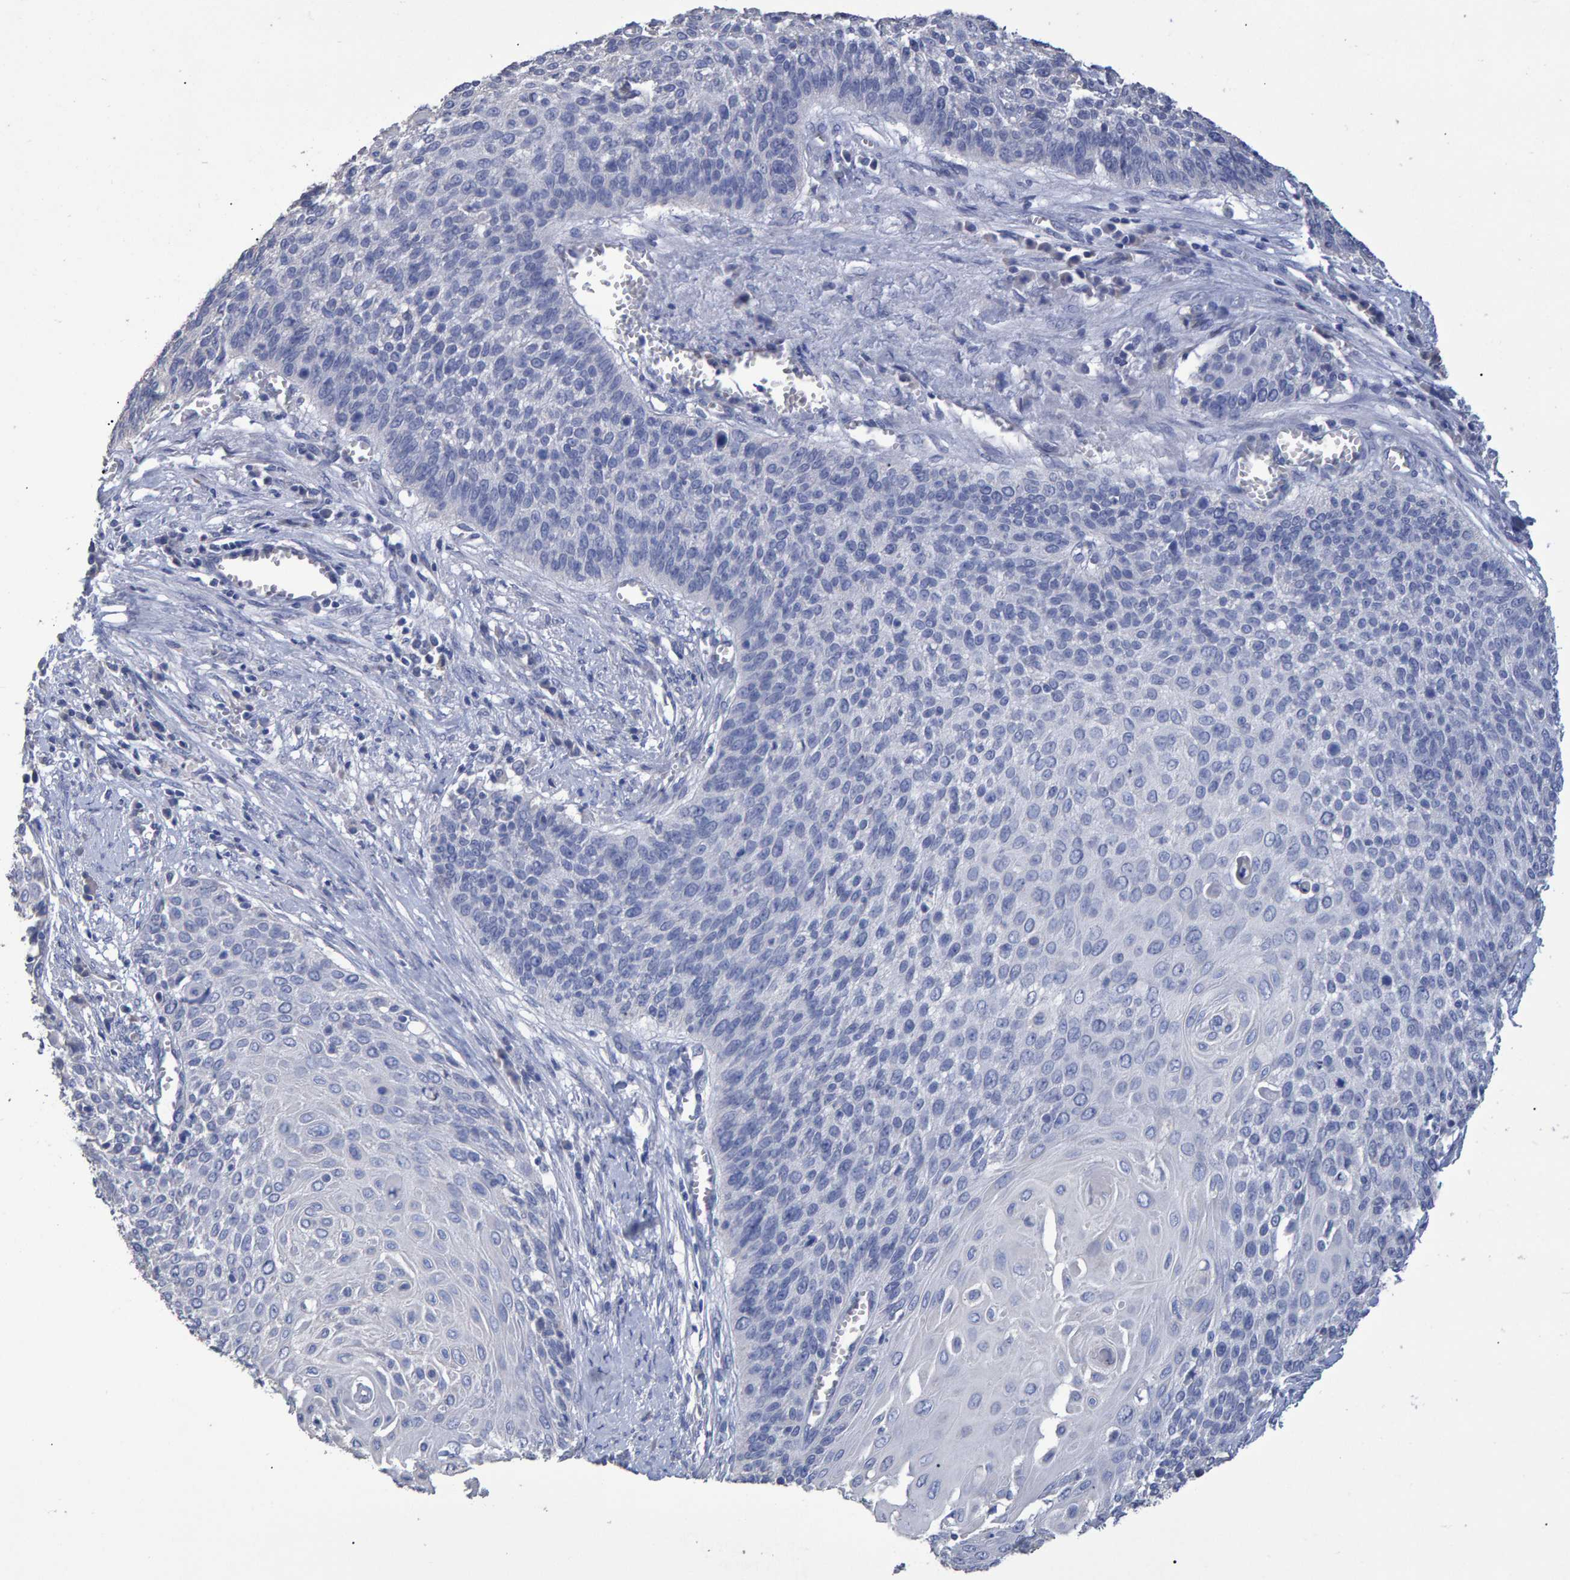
{"staining": {"intensity": "negative", "quantity": "none", "location": "none"}, "tissue": "cervical cancer", "cell_type": "Tumor cells", "image_type": "cancer", "snomed": [{"axis": "morphology", "description": "Squamous cell carcinoma, NOS"}, {"axis": "topography", "description": "Cervix"}], "caption": "This micrograph is of cervical squamous cell carcinoma stained with immunohistochemistry (IHC) to label a protein in brown with the nuclei are counter-stained blue. There is no staining in tumor cells.", "gene": "HEMGN", "patient": {"sex": "female", "age": 39}}